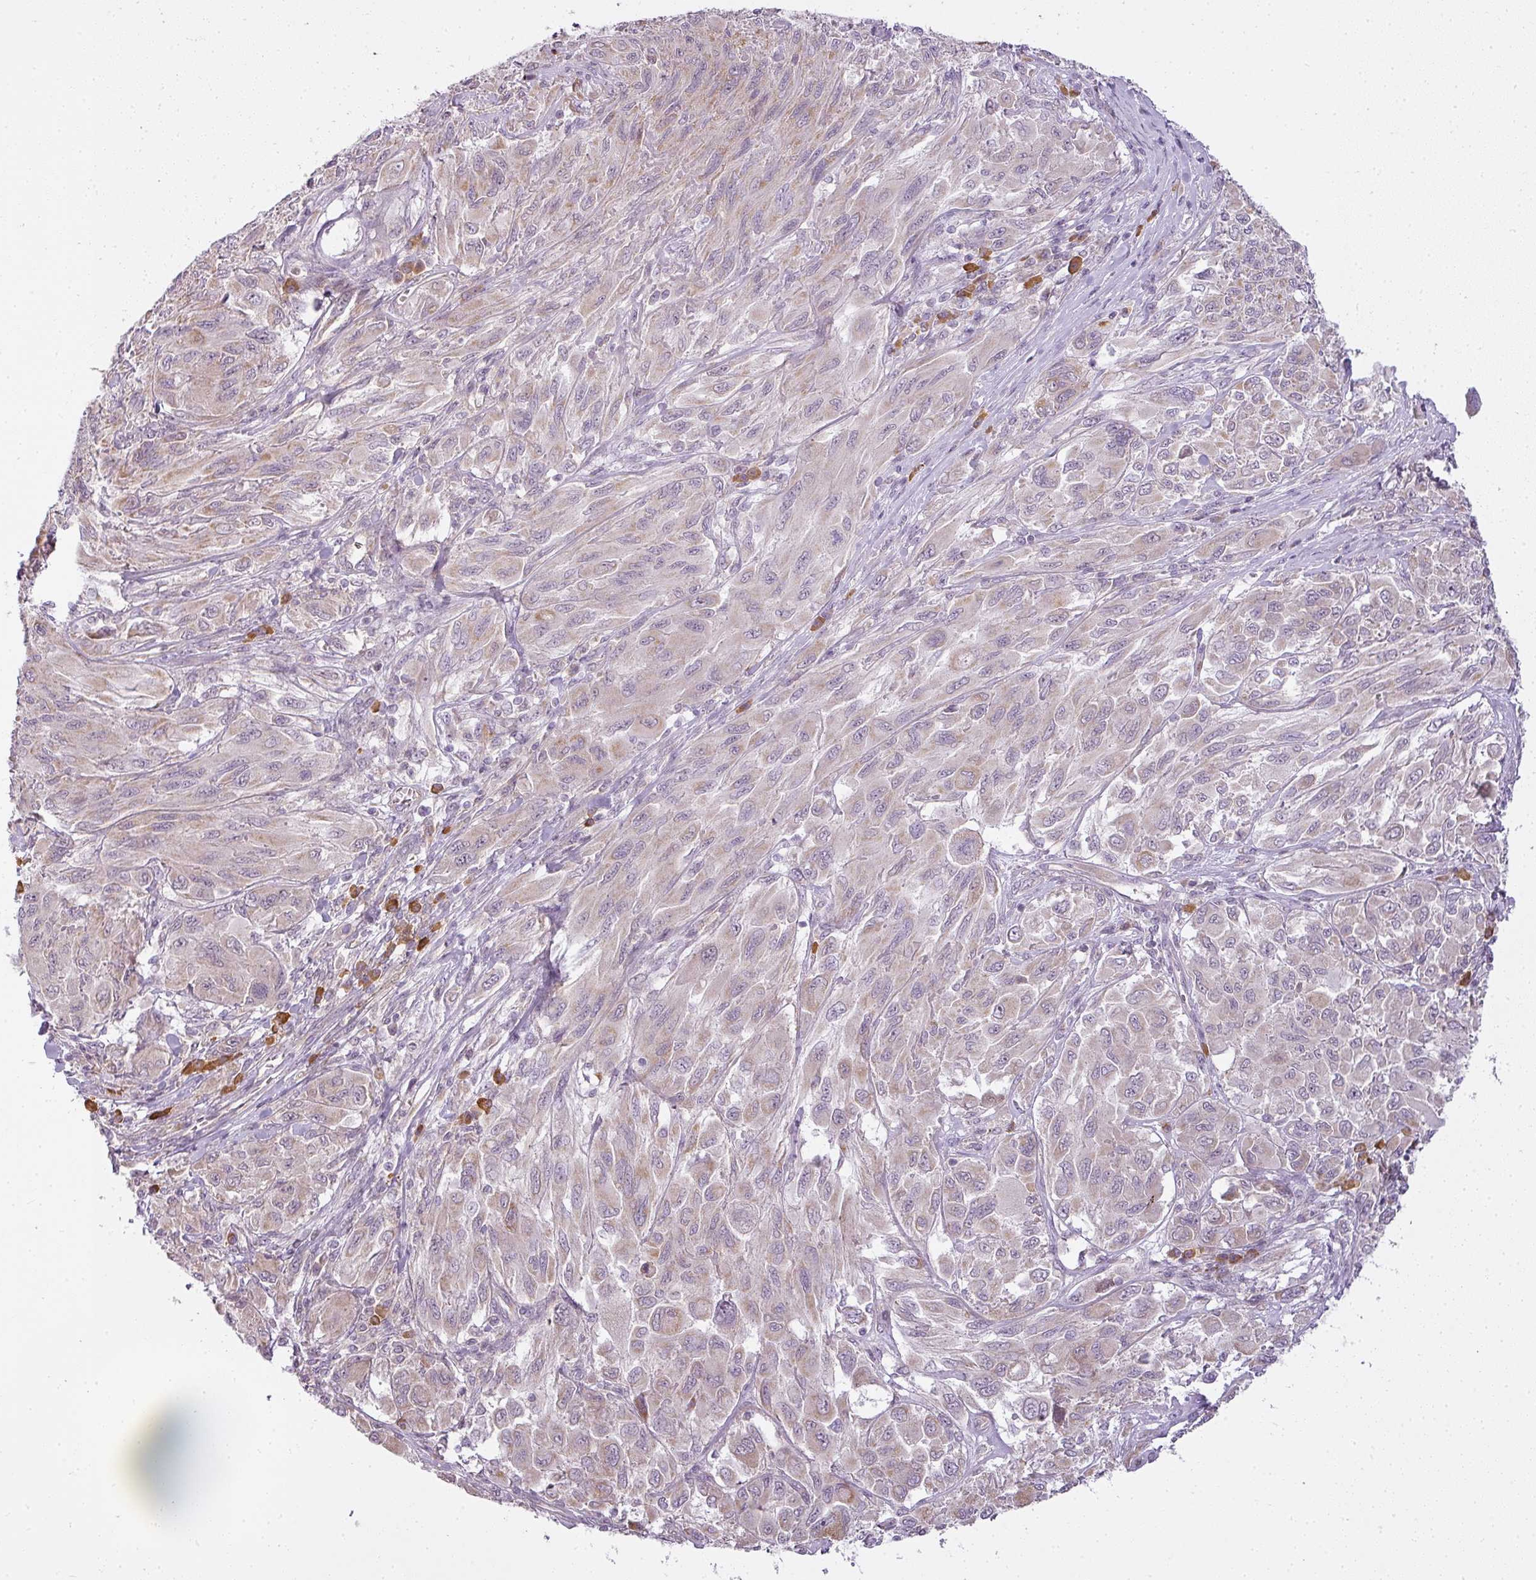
{"staining": {"intensity": "weak", "quantity": "25%-75%", "location": "cytoplasmic/membranous"}, "tissue": "melanoma", "cell_type": "Tumor cells", "image_type": "cancer", "snomed": [{"axis": "morphology", "description": "Malignant melanoma, NOS"}, {"axis": "topography", "description": "Skin"}], "caption": "Protein expression analysis of malignant melanoma shows weak cytoplasmic/membranous positivity in about 25%-75% of tumor cells.", "gene": "LY75", "patient": {"sex": "female", "age": 91}}